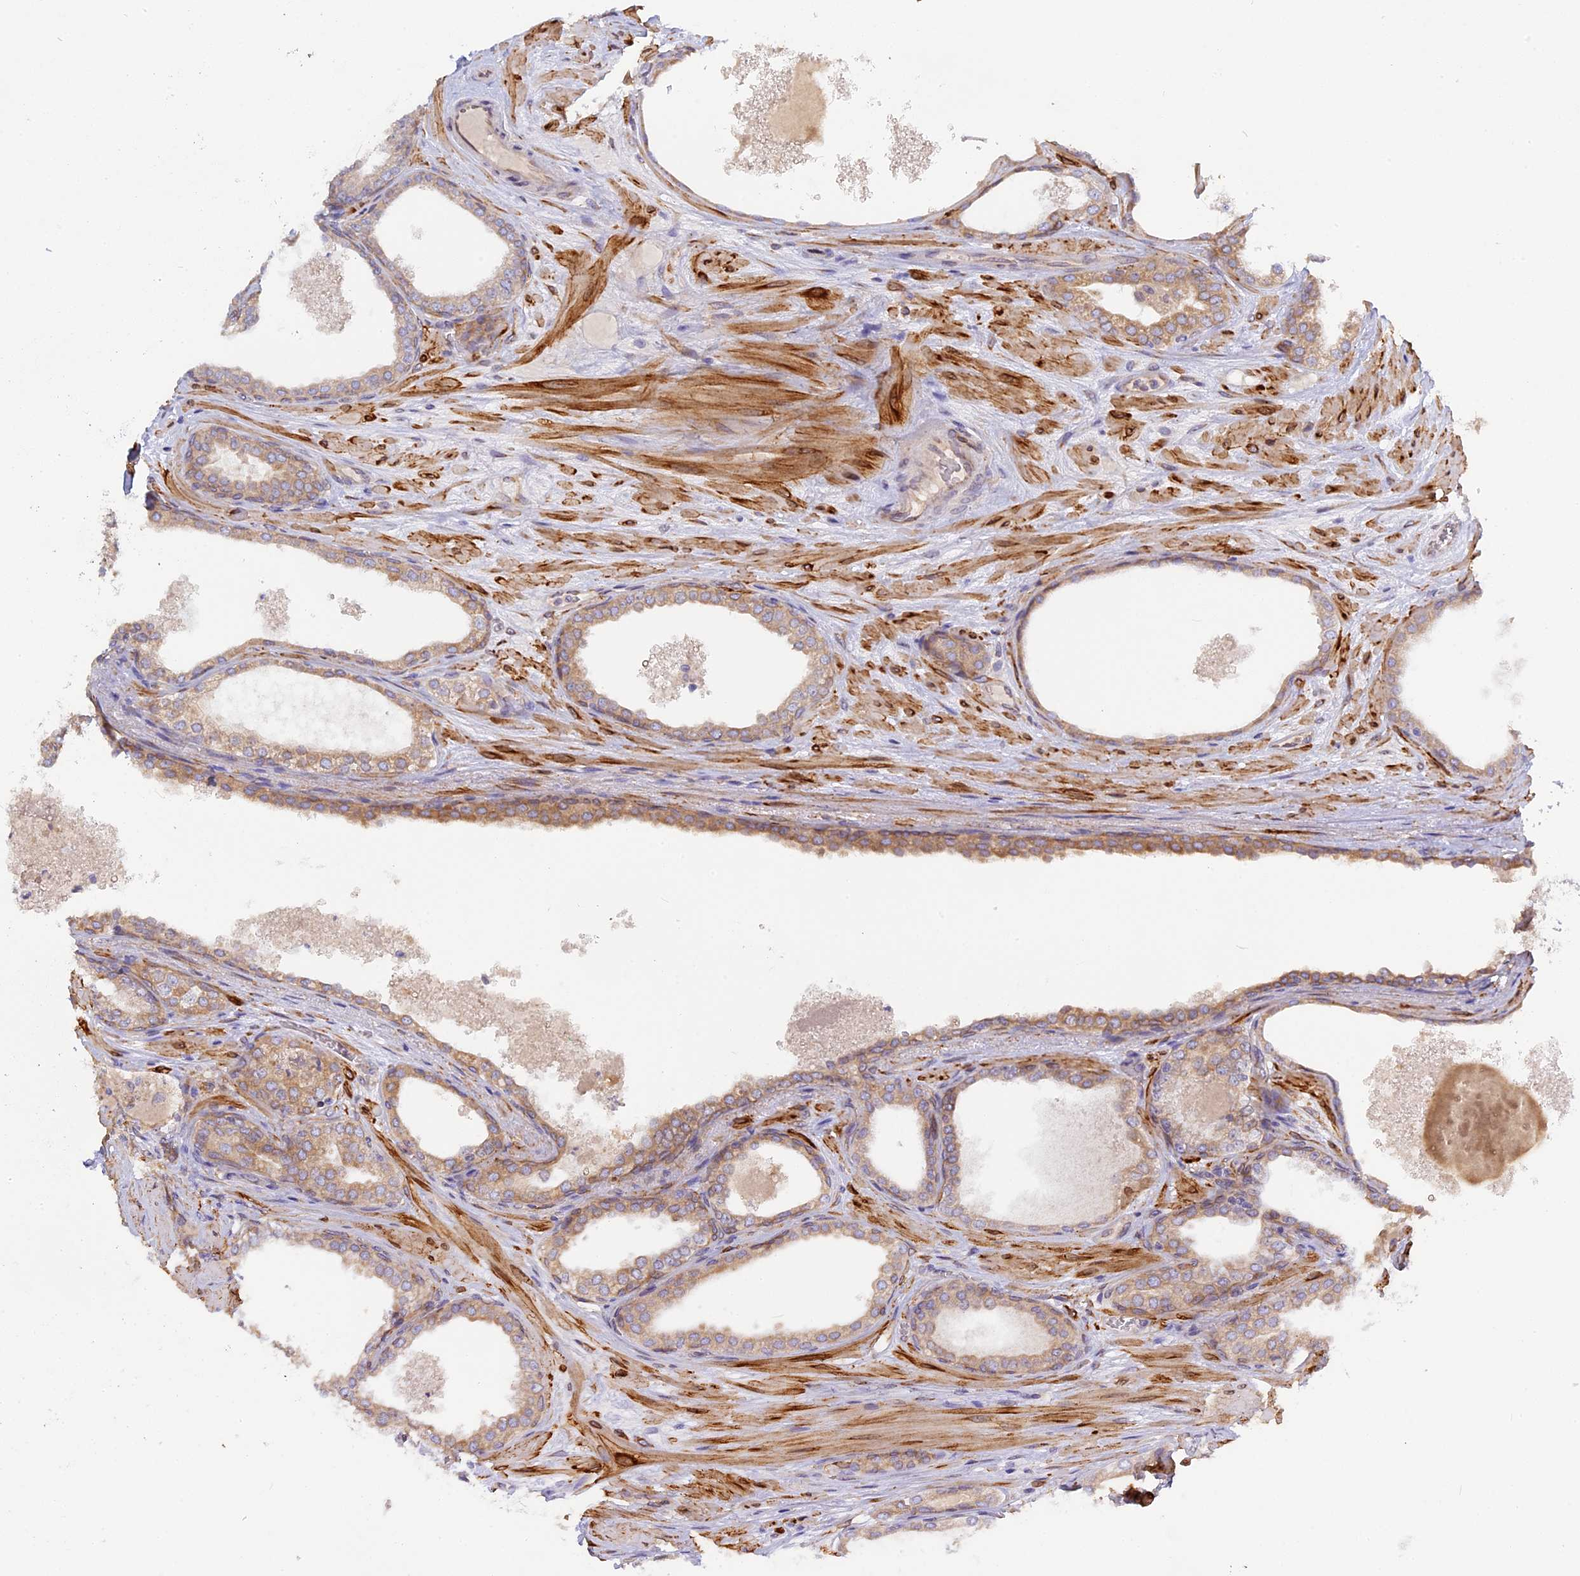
{"staining": {"intensity": "weak", "quantity": ">75%", "location": "cytoplasmic/membranous"}, "tissue": "prostate cancer", "cell_type": "Tumor cells", "image_type": "cancer", "snomed": [{"axis": "morphology", "description": "Adenocarcinoma, High grade"}, {"axis": "topography", "description": "Prostate"}], "caption": "Tumor cells reveal low levels of weak cytoplasmic/membranous positivity in about >75% of cells in prostate cancer.", "gene": "TLCD1", "patient": {"sex": "male", "age": 59}}